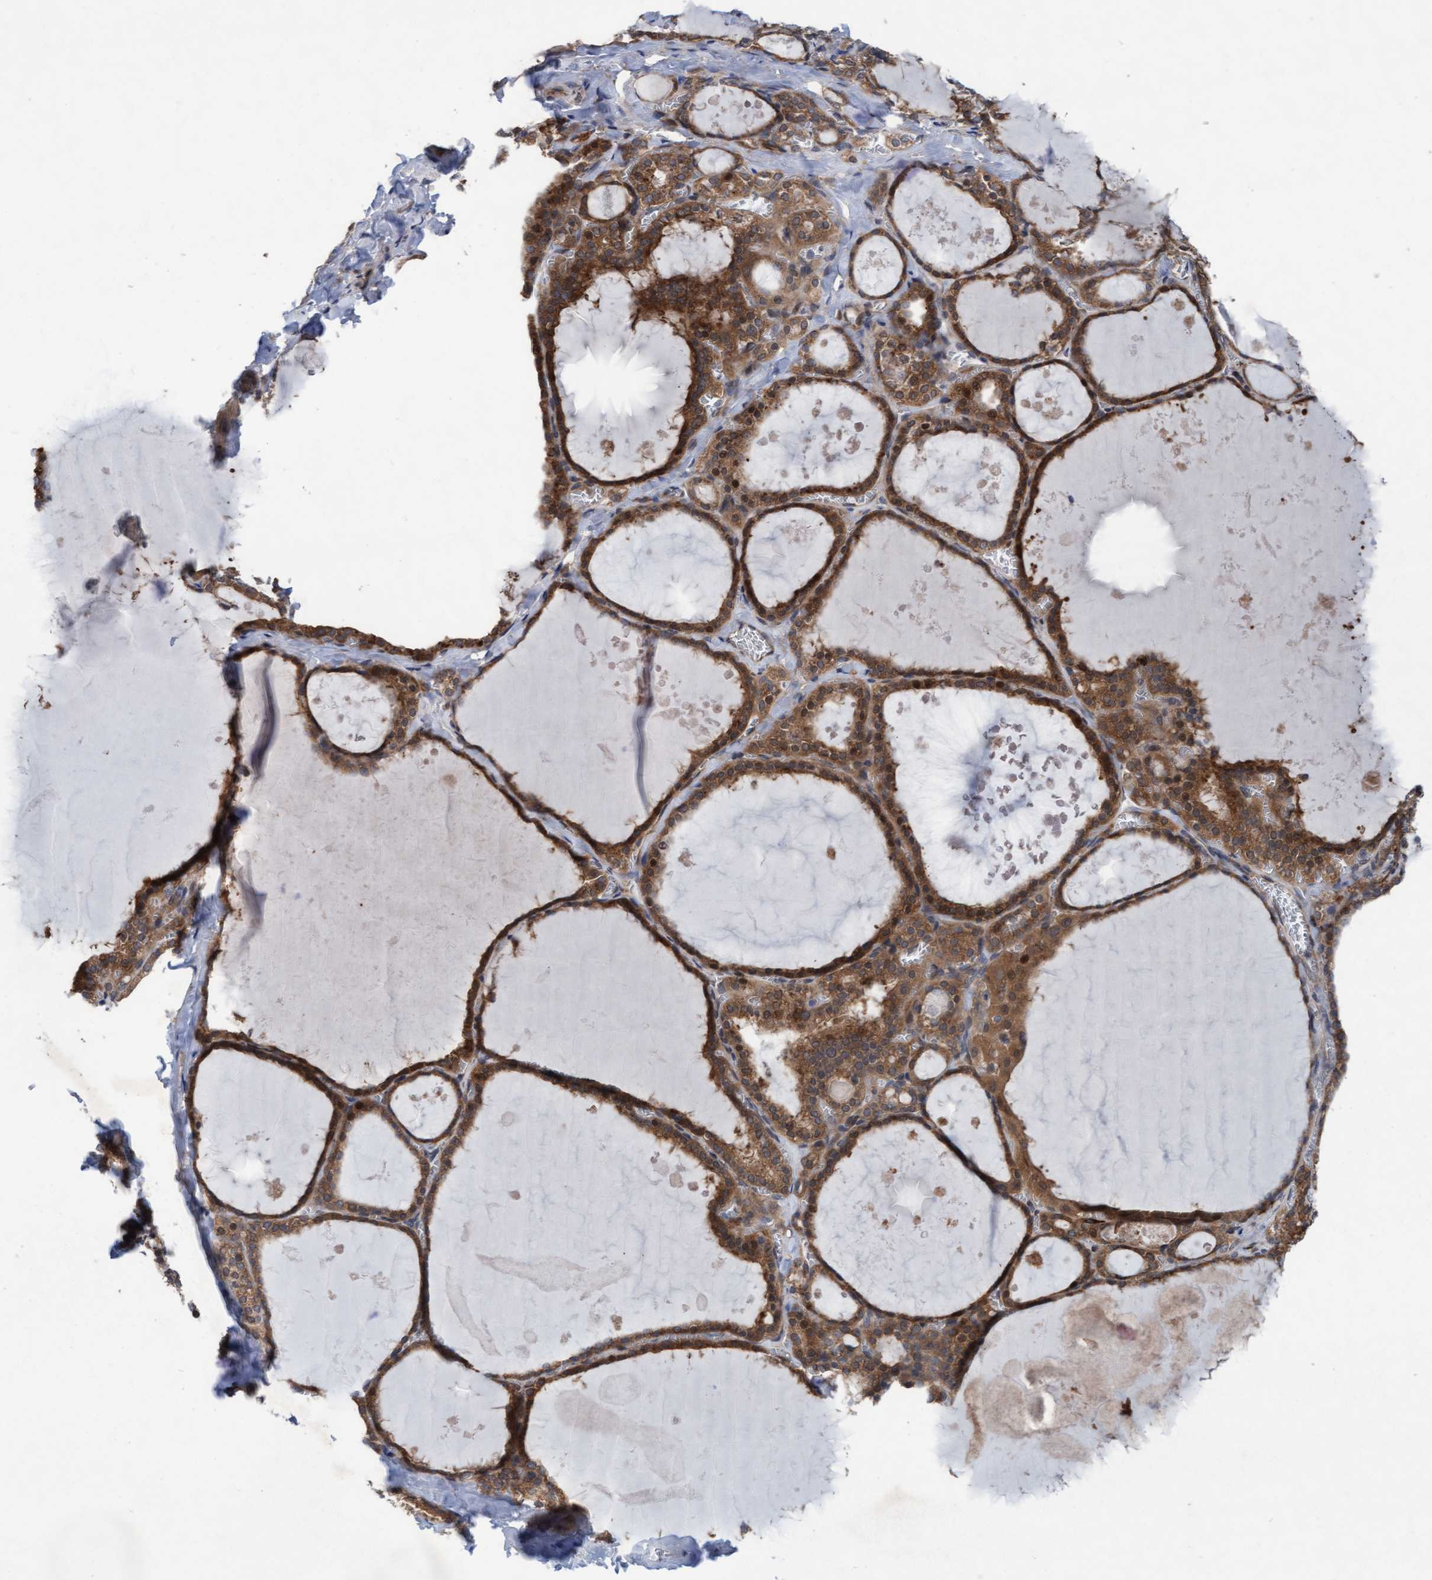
{"staining": {"intensity": "moderate", "quantity": ">75%", "location": "cytoplasmic/membranous"}, "tissue": "thyroid gland", "cell_type": "Glandular cells", "image_type": "normal", "snomed": [{"axis": "morphology", "description": "Normal tissue, NOS"}, {"axis": "topography", "description": "Thyroid gland"}], "caption": "Protein staining of benign thyroid gland exhibits moderate cytoplasmic/membranous positivity in about >75% of glandular cells.", "gene": "PLCD1", "patient": {"sex": "male", "age": 56}}